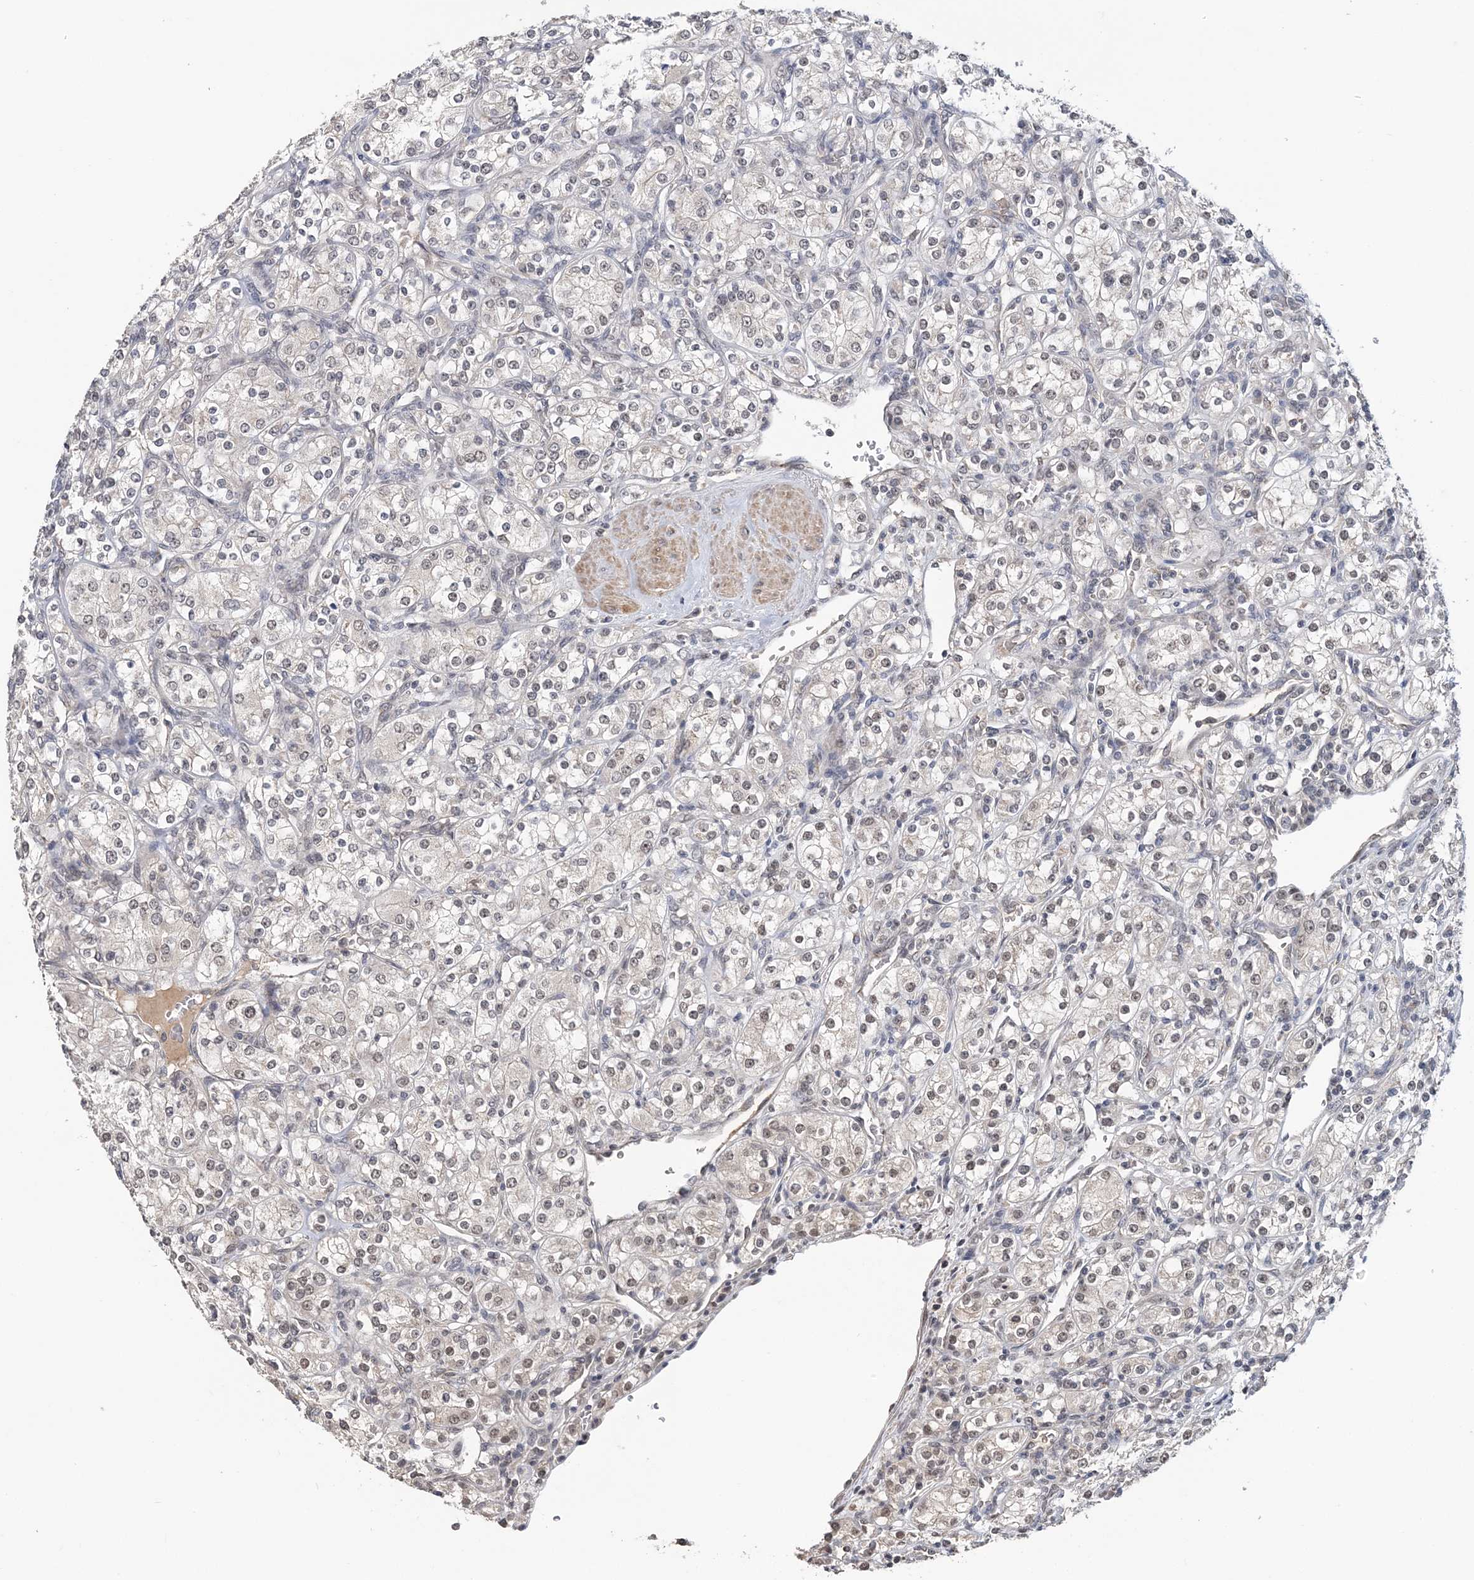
{"staining": {"intensity": "weak", "quantity": "<25%", "location": "nuclear"}, "tissue": "renal cancer", "cell_type": "Tumor cells", "image_type": "cancer", "snomed": [{"axis": "morphology", "description": "Adenocarcinoma, NOS"}, {"axis": "topography", "description": "Kidney"}], "caption": "The micrograph displays no significant positivity in tumor cells of renal cancer (adenocarcinoma). (DAB (3,3'-diaminobenzidine) immunohistochemistry with hematoxylin counter stain).", "gene": "TSHZ2", "patient": {"sex": "male", "age": 77}}